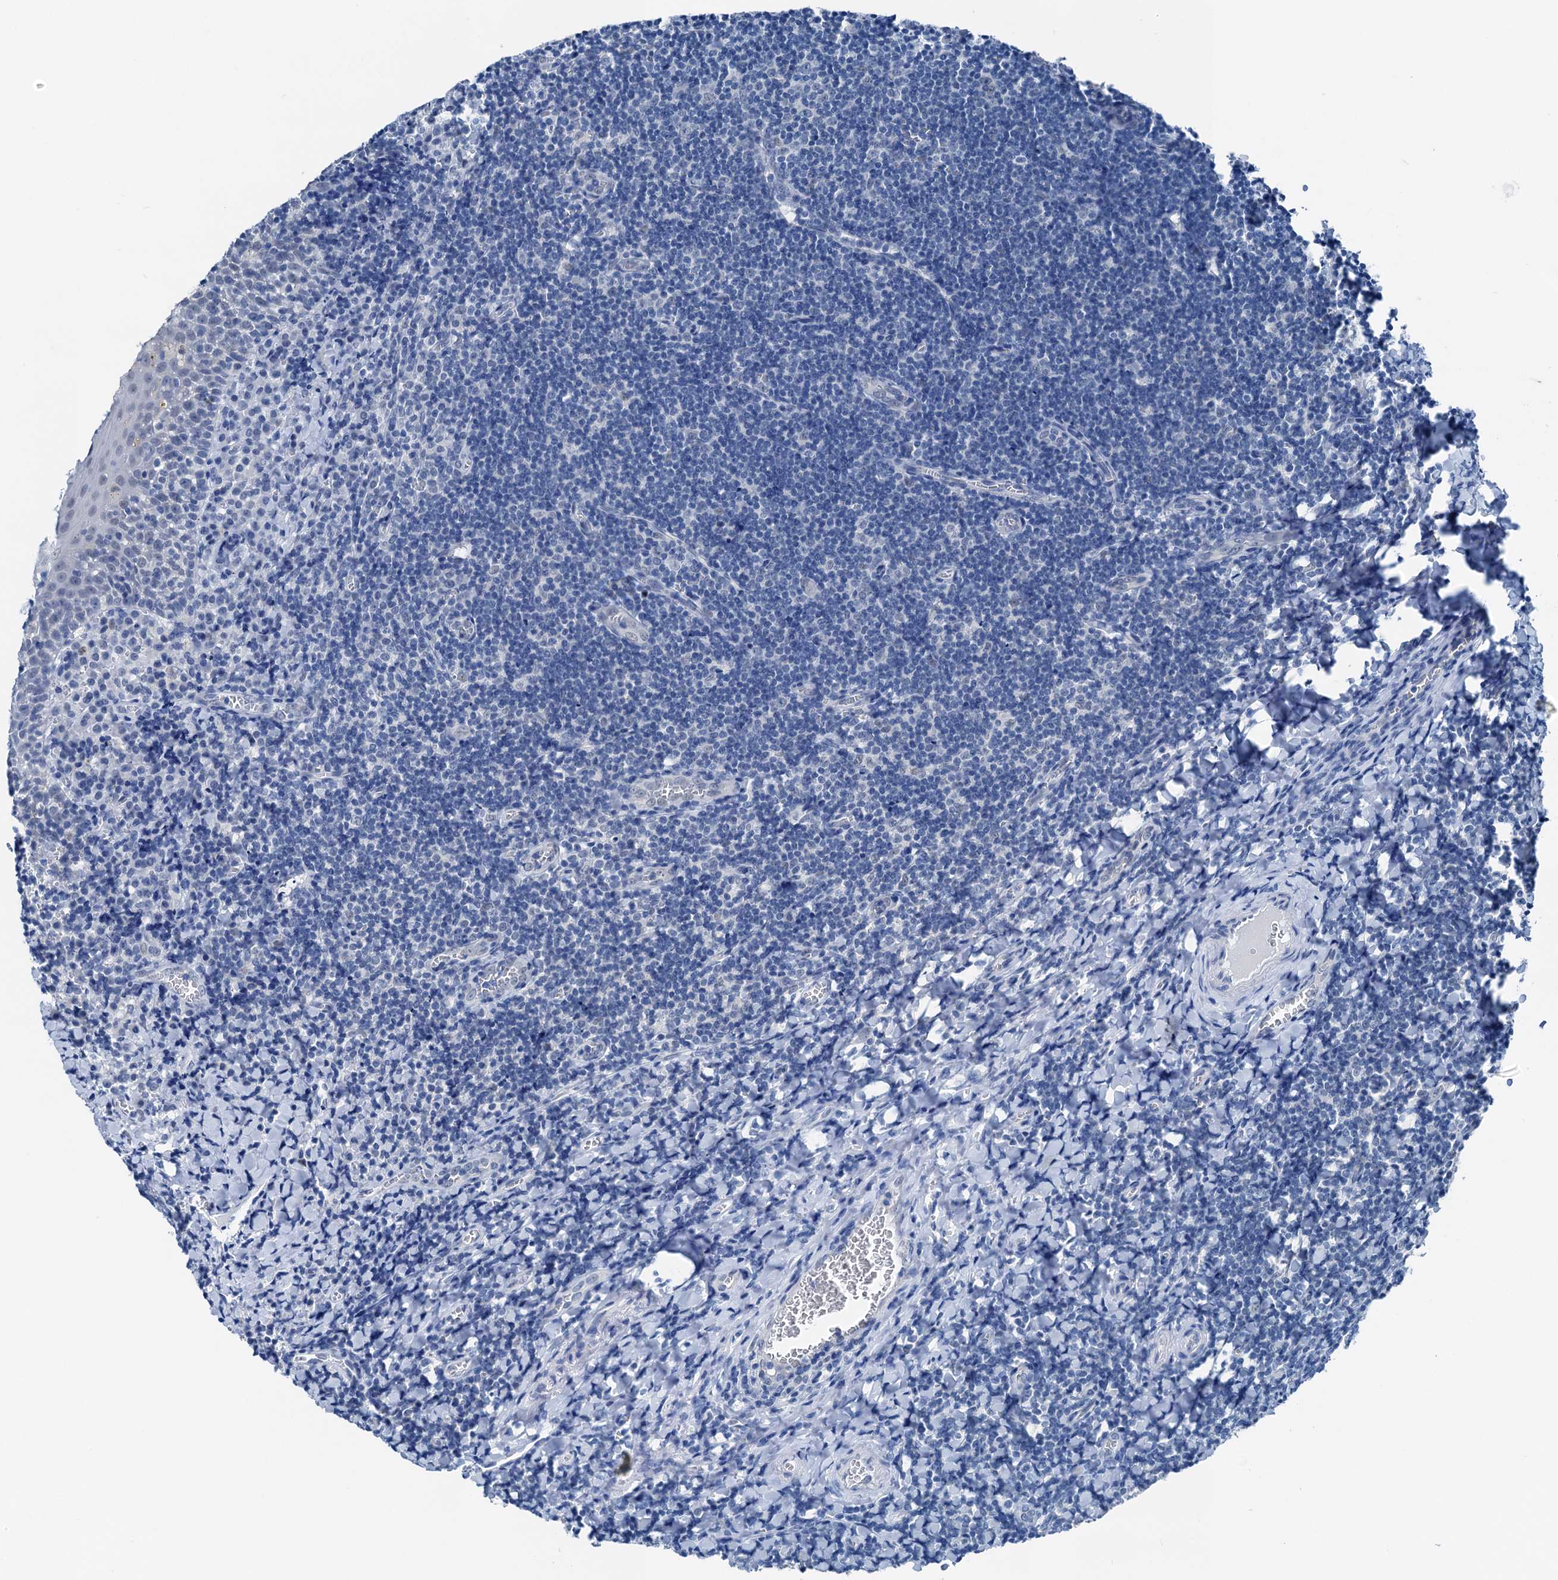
{"staining": {"intensity": "negative", "quantity": "none", "location": "none"}, "tissue": "tonsil", "cell_type": "Germinal center cells", "image_type": "normal", "snomed": [{"axis": "morphology", "description": "Normal tissue, NOS"}, {"axis": "topography", "description": "Tonsil"}], "caption": "A high-resolution photomicrograph shows immunohistochemistry (IHC) staining of normal tonsil, which demonstrates no significant staining in germinal center cells. (DAB IHC, high magnification).", "gene": "CBLN3", "patient": {"sex": "male", "age": 27}}